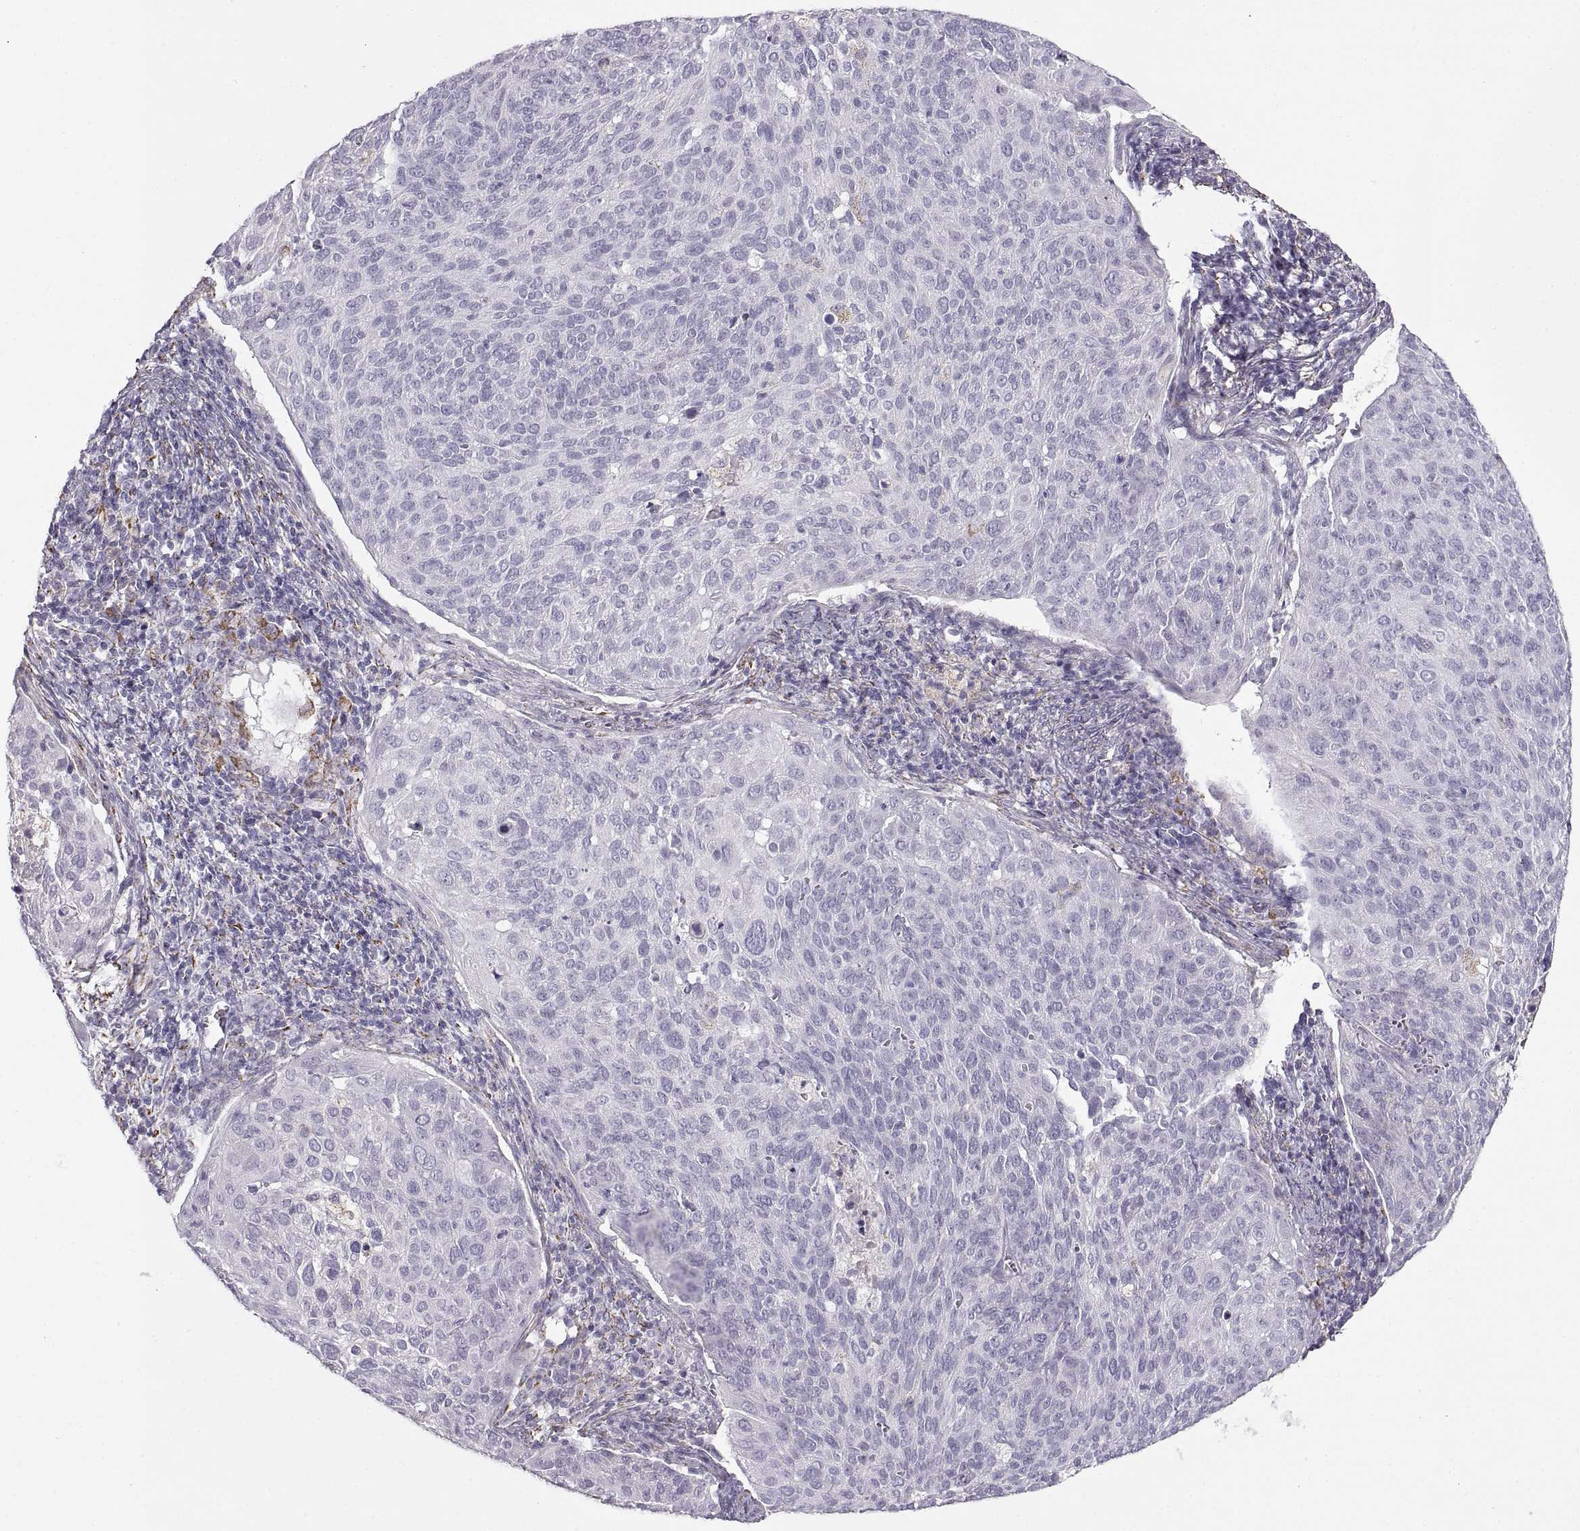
{"staining": {"intensity": "negative", "quantity": "none", "location": "none"}, "tissue": "cervical cancer", "cell_type": "Tumor cells", "image_type": "cancer", "snomed": [{"axis": "morphology", "description": "Squamous cell carcinoma, NOS"}, {"axis": "topography", "description": "Cervix"}], "caption": "The immunohistochemistry image has no significant staining in tumor cells of cervical cancer tissue.", "gene": "COL9A3", "patient": {"sex": "female", "age": 39}}